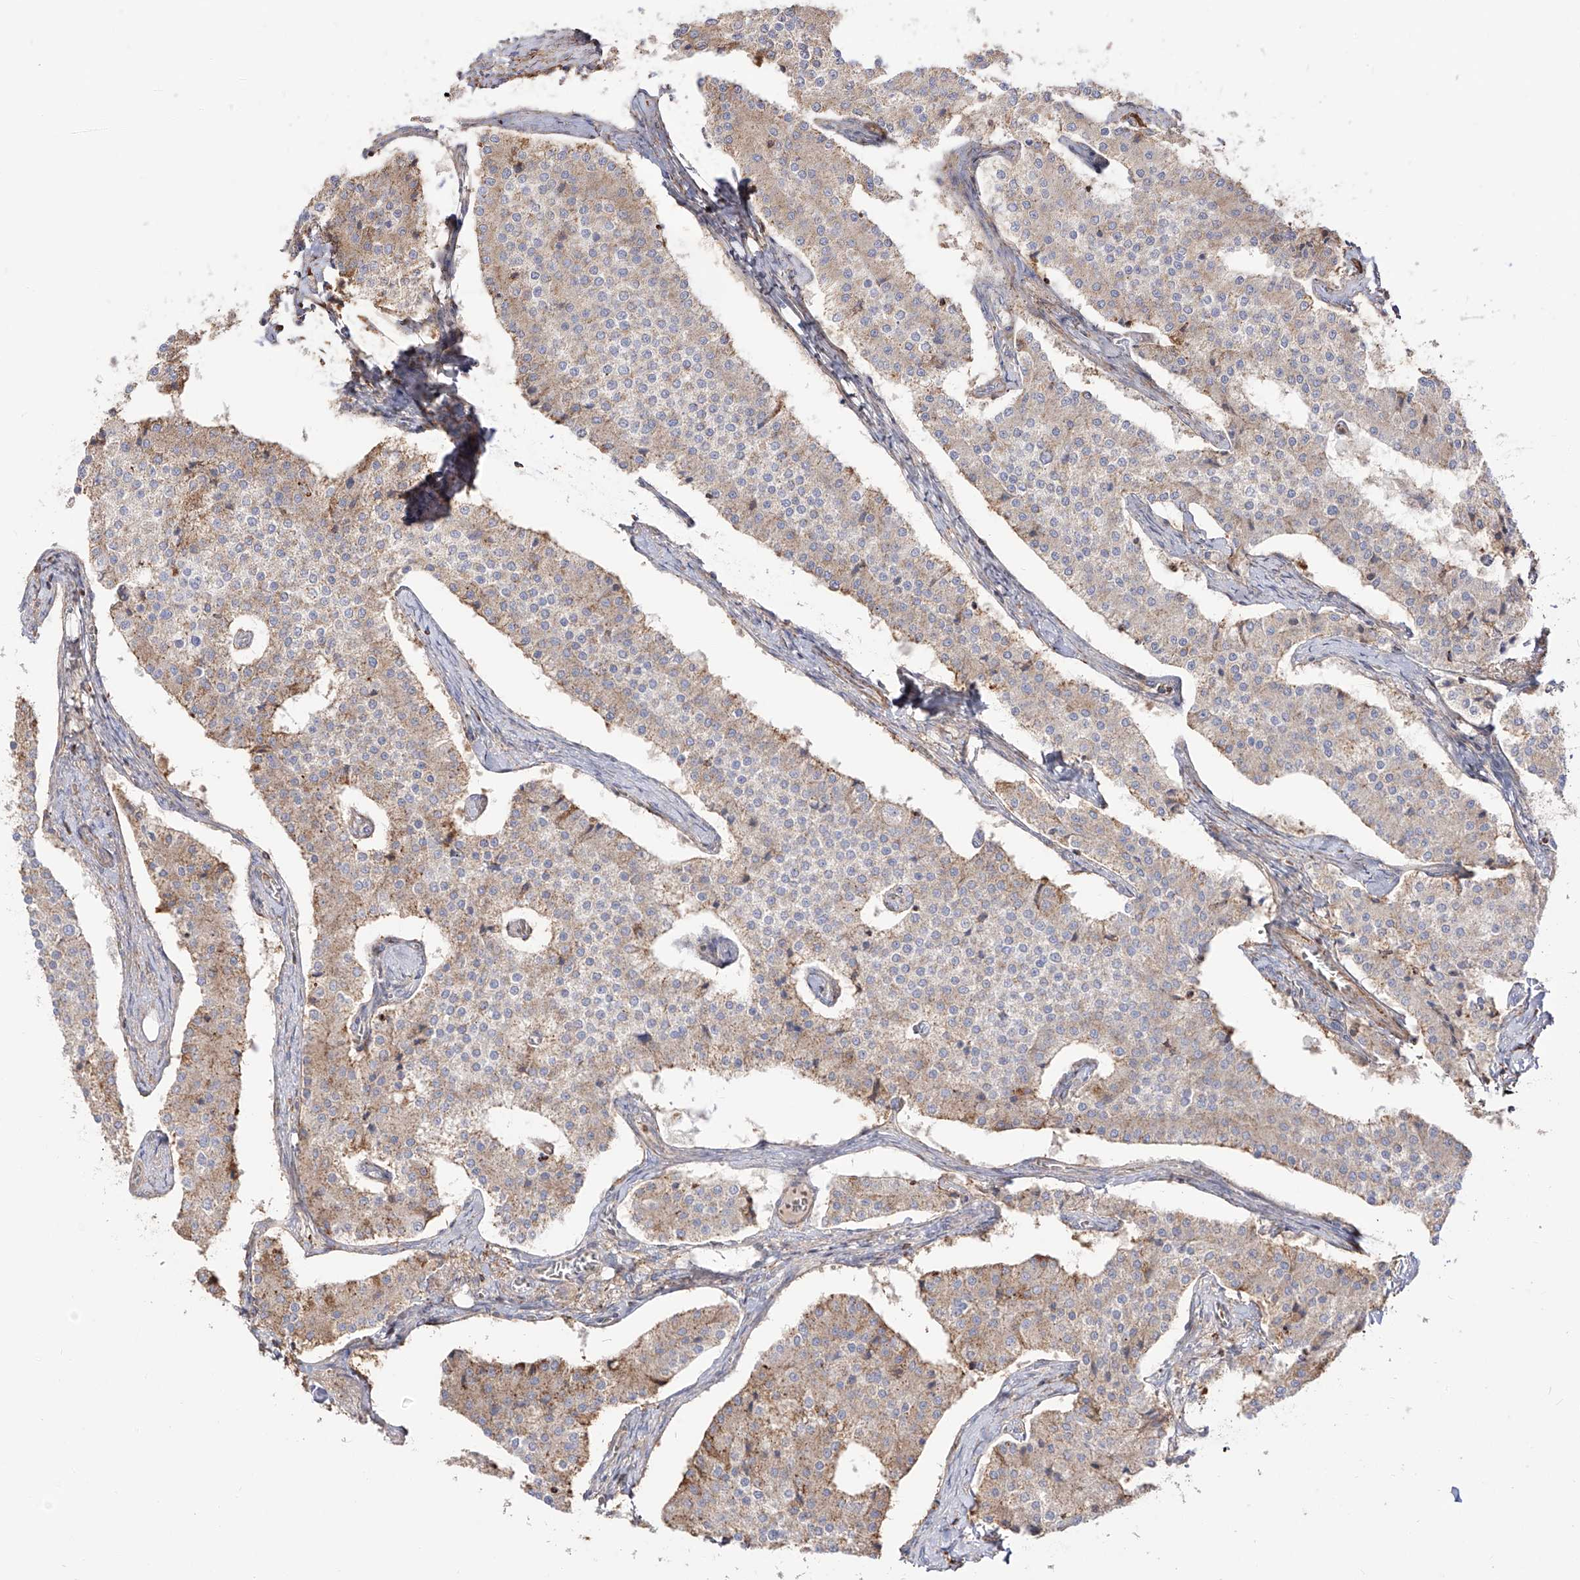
{"staining": {"intensity": "weak", "quantity": "25%-75%", "location": "cytoplasmic/membranous"}, "tissue": "carcinoid", "cell_type": "Tumor cells", "image_type": "cancer", "snomed": [{"axis": "morphology", "description": "Carcinoid, malignant, NOS"}, {"axis": "topography", "description": "Colon"}], "caption": "The immunohistochemical stain shows weak cytoplasmic/membranous positivity in tumor cells of carcinoid tissue.", "gene": "ZGRF1", "patient": {"sex": "female", "age": 52}}